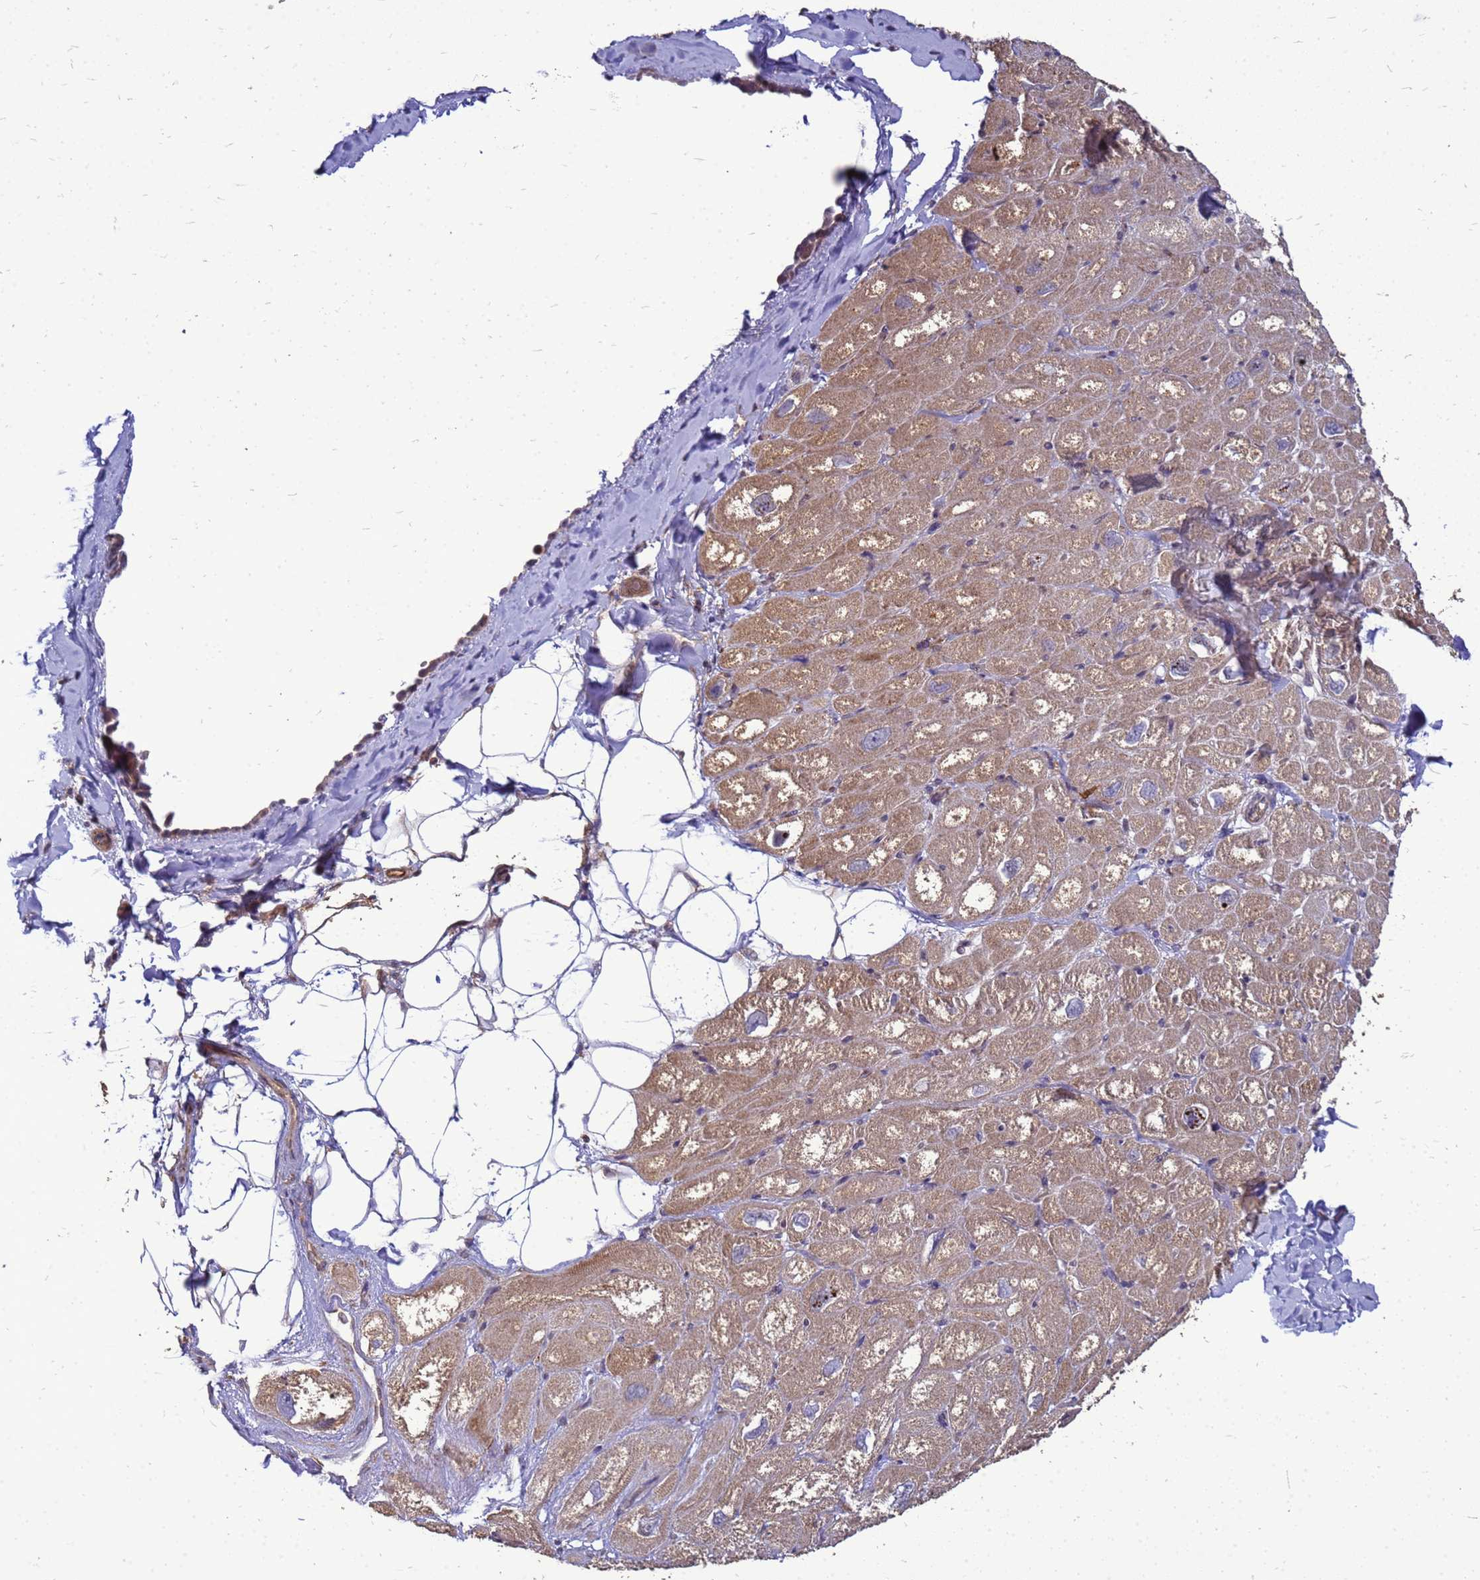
{"staining": {"intensity": "moderate", "quantity": ">75%", "location": "cytoplasmic/membranous"}, "tissue": "heart muscle", "cell_type": "Cardiomyocytes", "image_type": "normal", "snomed": [{"axis": "morphology", "description": "Normal tissue, NOS"}, {"axis": "topography", "description": "Heart"}], "caption": "A brown stain highlights moderate cytoplasmic/membranous expression of a protein in cardiomyocytes of benign heart muscle.", "gene": "EIF4EBP3", "patient": {"sex": "male", "age": 50}}